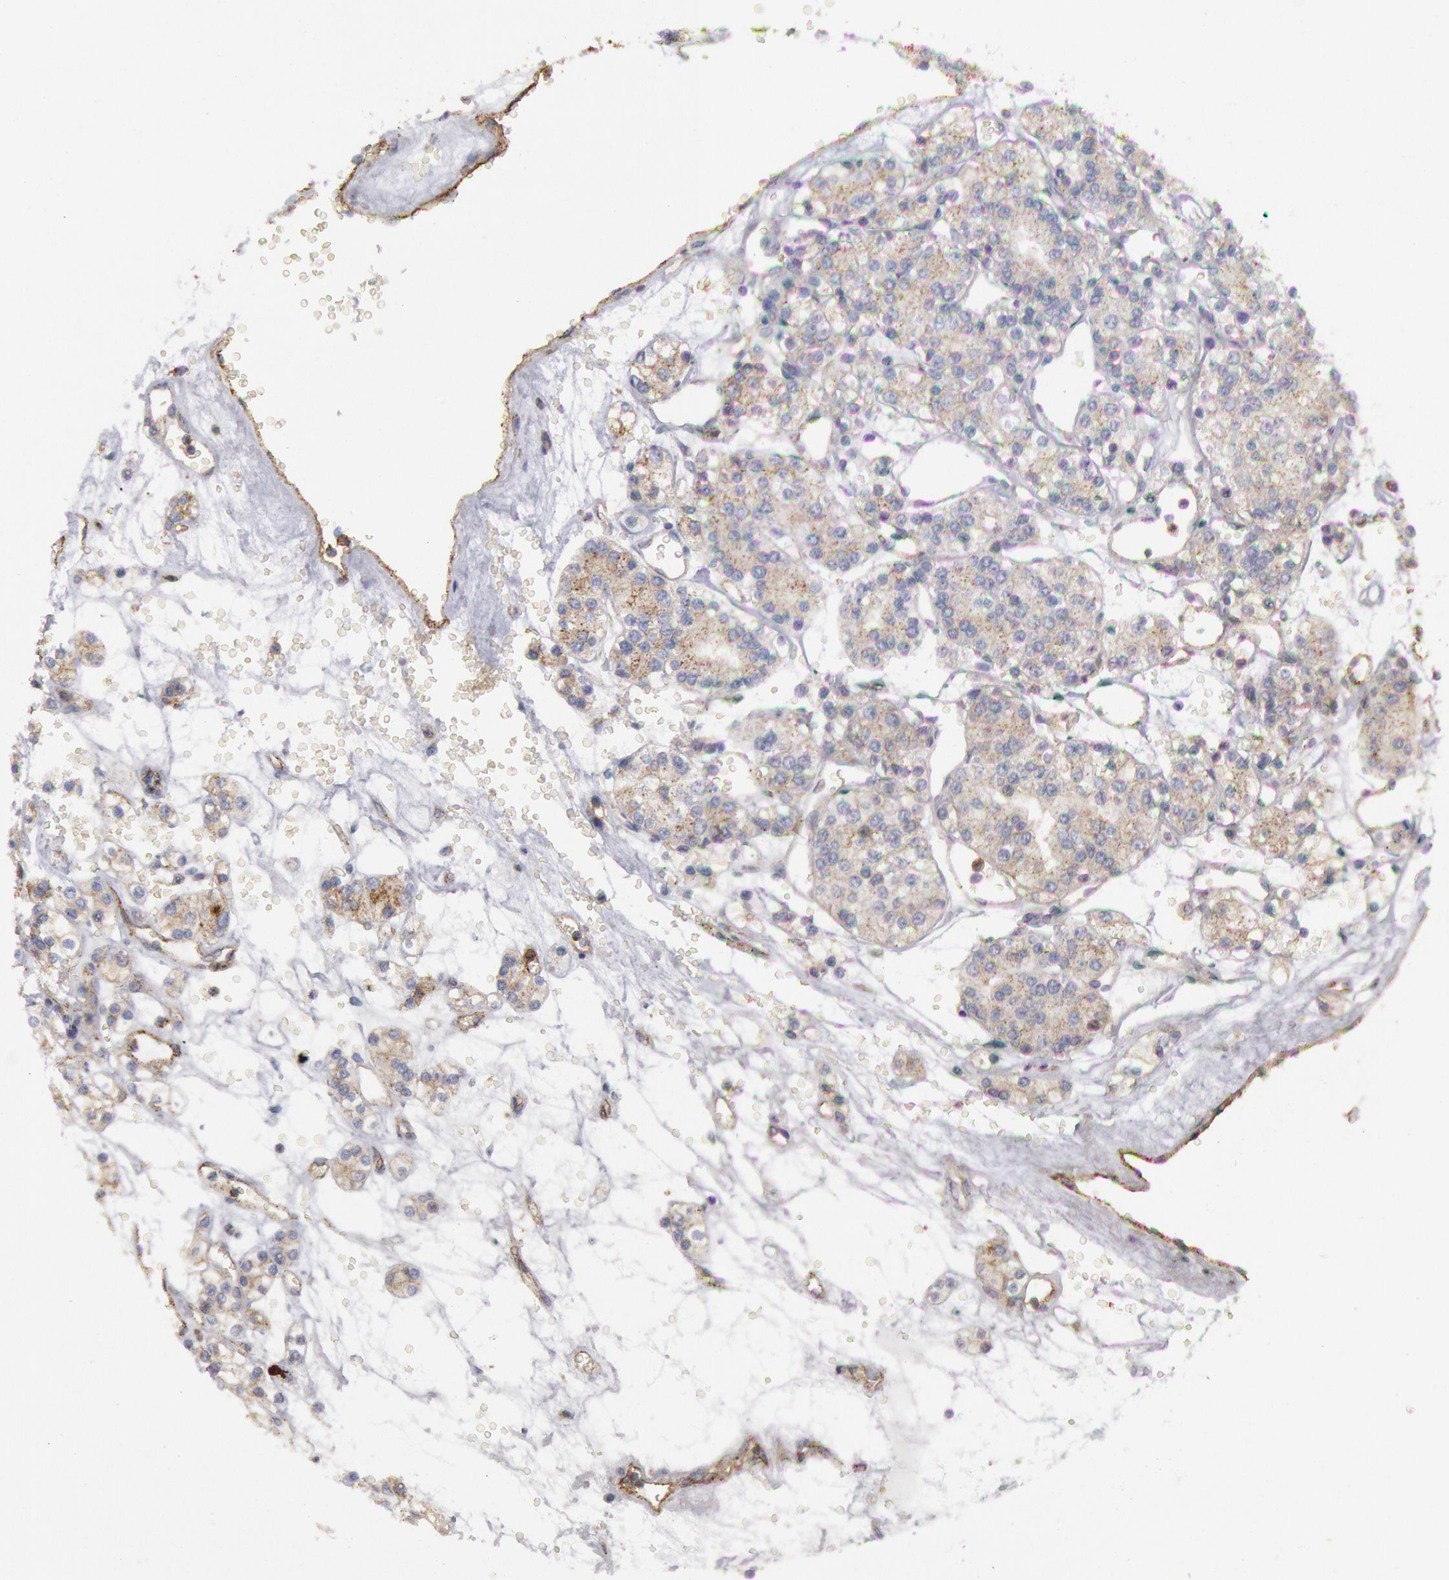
{"staining": {"intensity": "weak", "quantity": "<25%", "location": "cytoplasmic/membranous"}, "tissue": "renal cancer", "cell_type": "Tumor cells", "image_type": "cancer", "snomed": [{"axis": "morphology", "description": "Adenocarcinoma, NOS"}, {"axis": "topography", "description": "Kidney"}], "caption": "An immunohistochemistry (IHC) micrograph of adenocarcinoma (renal) is shown. There is no staining in tumor cells of adenocarcinoma (renal).", "gene": "FLOT1", "patient": {"sex": "female", "age": 62}}